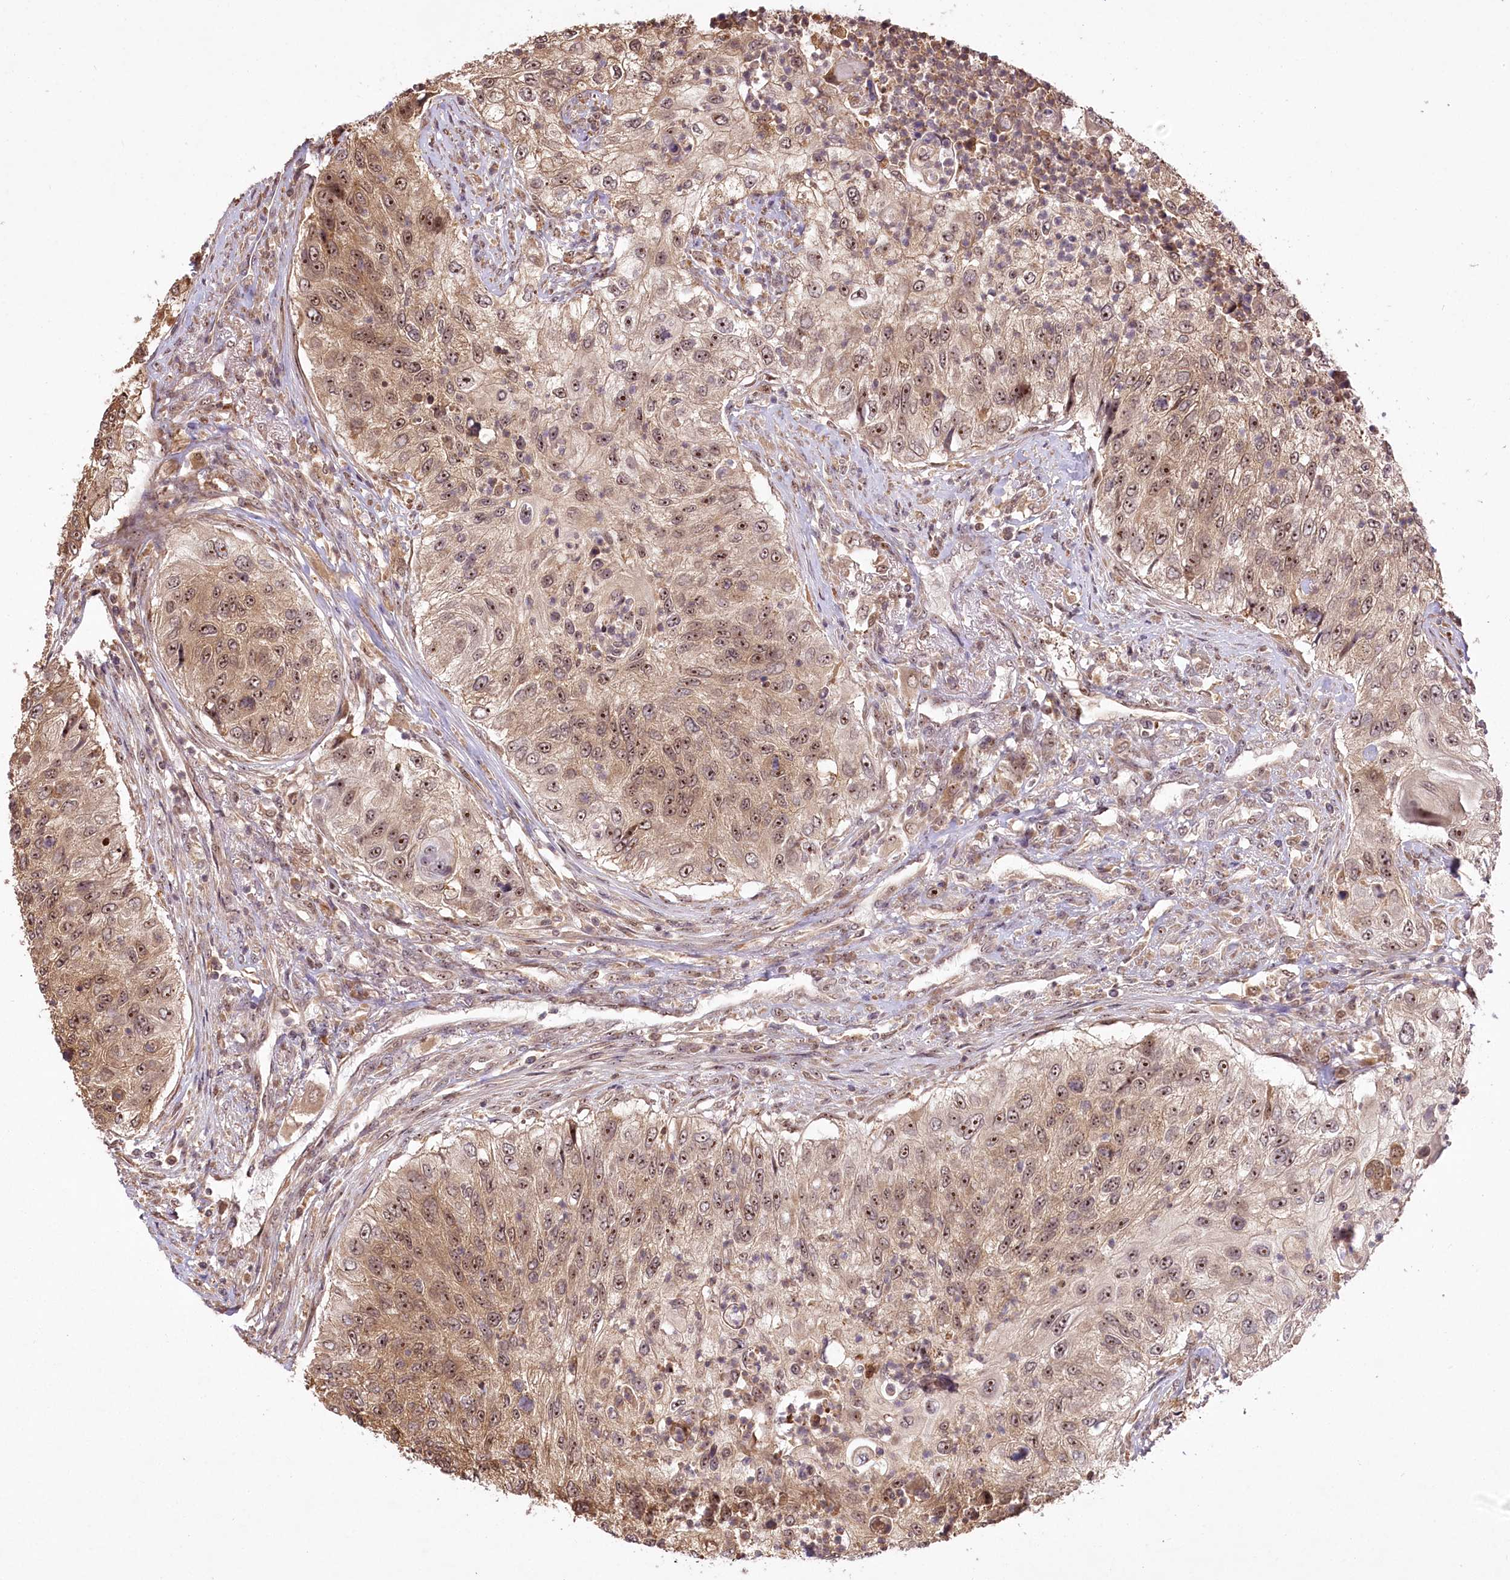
{"staining": {"intensity": "moderate", "quantity": ">75%", "location": "cytoplasmic/membranous,nuclear"}, "tissue": "urothelial cancer", "cell_type": "Tumor cells", "image_type": "cancer", "snomed": [{"axis": "morphology", "description": "Urothelial carcinoma, High grade"}, {"axis": "topography", "description": "Urinary bladder"}], "caption": "A micrograph of human urothelial cancer stained for a protein displays moderate cytoplasmic/membranous and nuclear brown staining in tumor cells.", "gene": "SERGEF", "patient": {"sex": "female", "age": 60}}